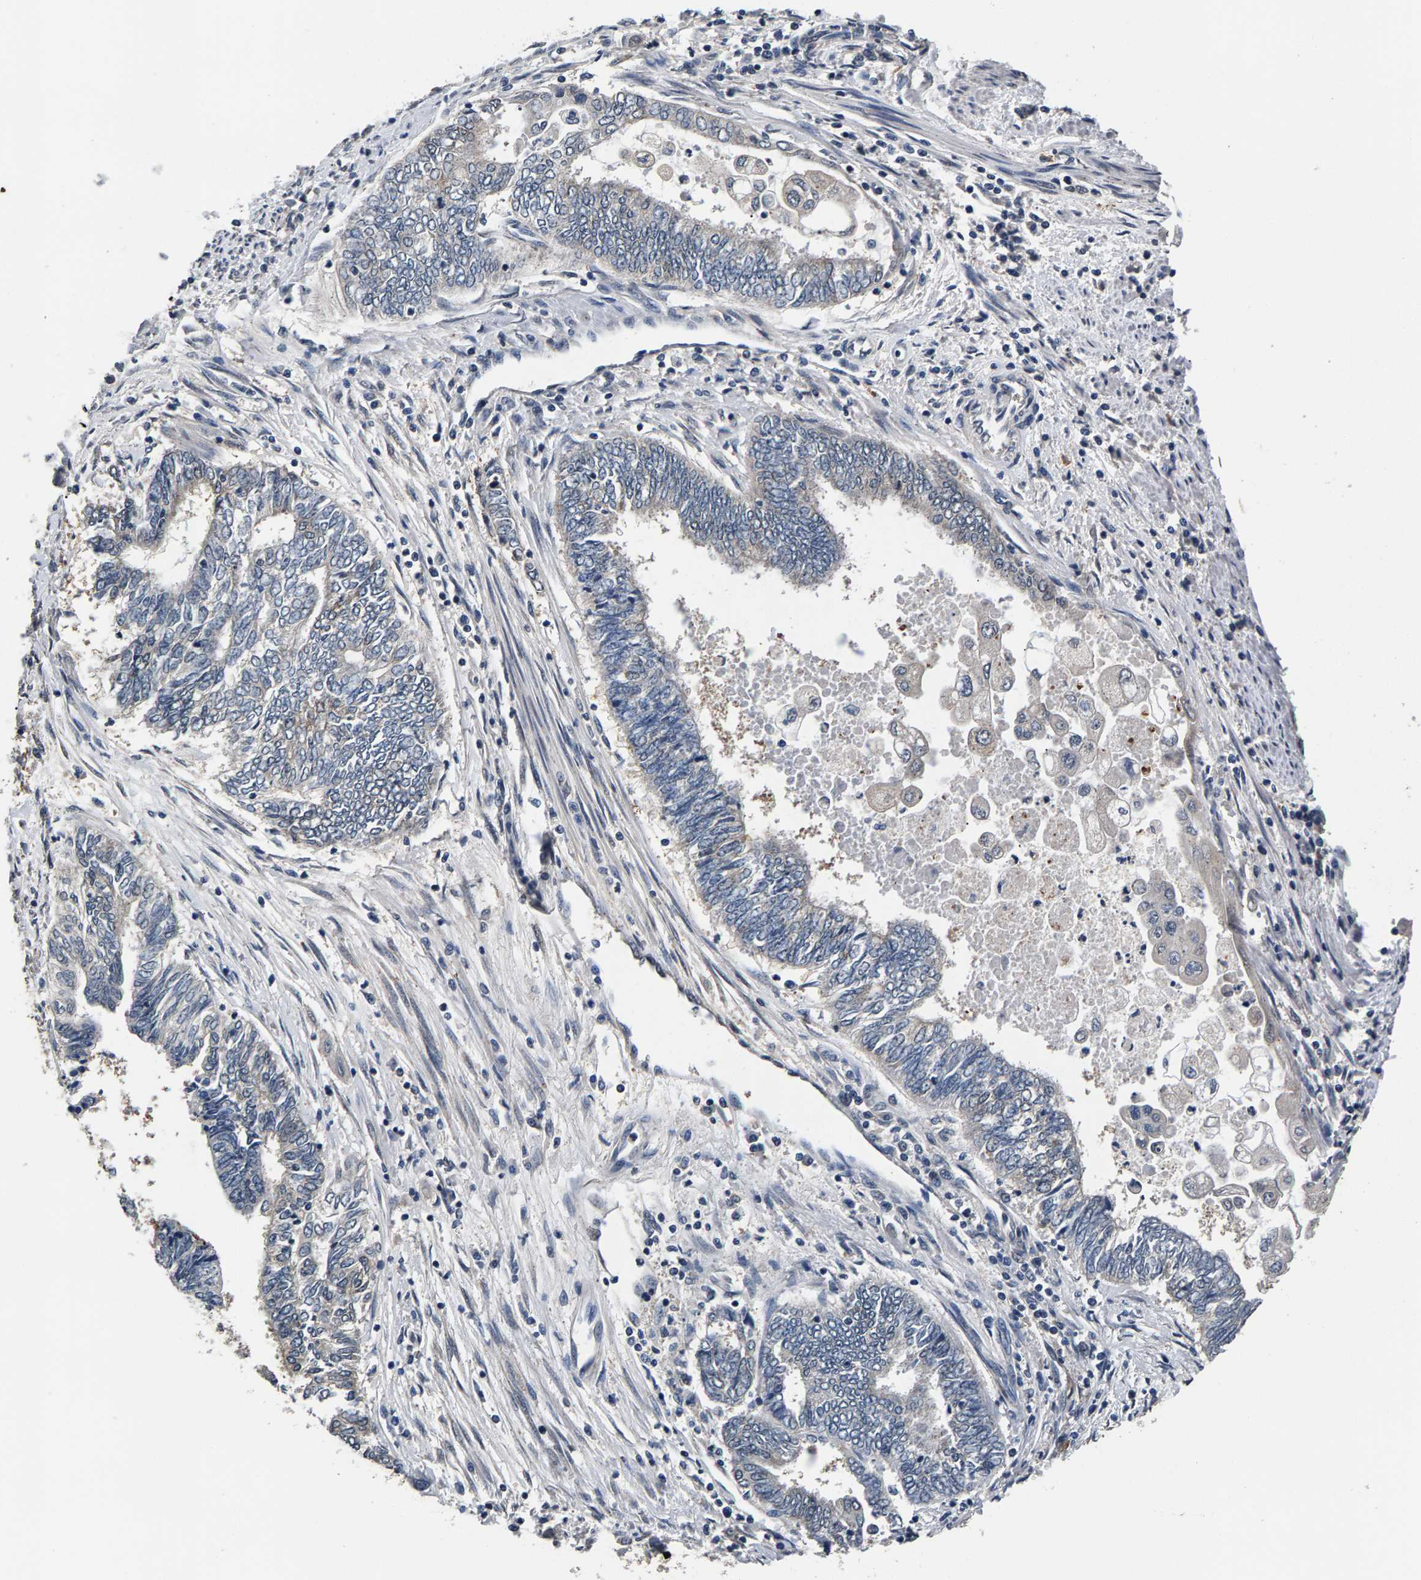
{"staining": {"intensity": "moderate", "quantity": "<25%", "location": "cytoplasmic/membranous"}, "tissue": "endometrial cancer", "cell_type": "Tumor cells", "image_type": "cancer", "snomed": [{"axis": "morphology", "description": "Adenocarcinoma, NOS"}, {"axis": "topography", "description": "Uterus"}, {"axis": "topography", "description": "Endometrium"}], "caption": "Immunohistochemistry (IHC) (DAB (3,3'-diaminobenzidine)) staining of human endometrial adenocarcinoma shows moderate cytoplasmic/membranous protein staining in about <25% of tumor cells. (Stains: DAB in brown, nuclei in blue, Microscopy: brightfield microscopy at high magnification).", "gene": "RBM33", "patient": {"sex": "female", "age": 70}}